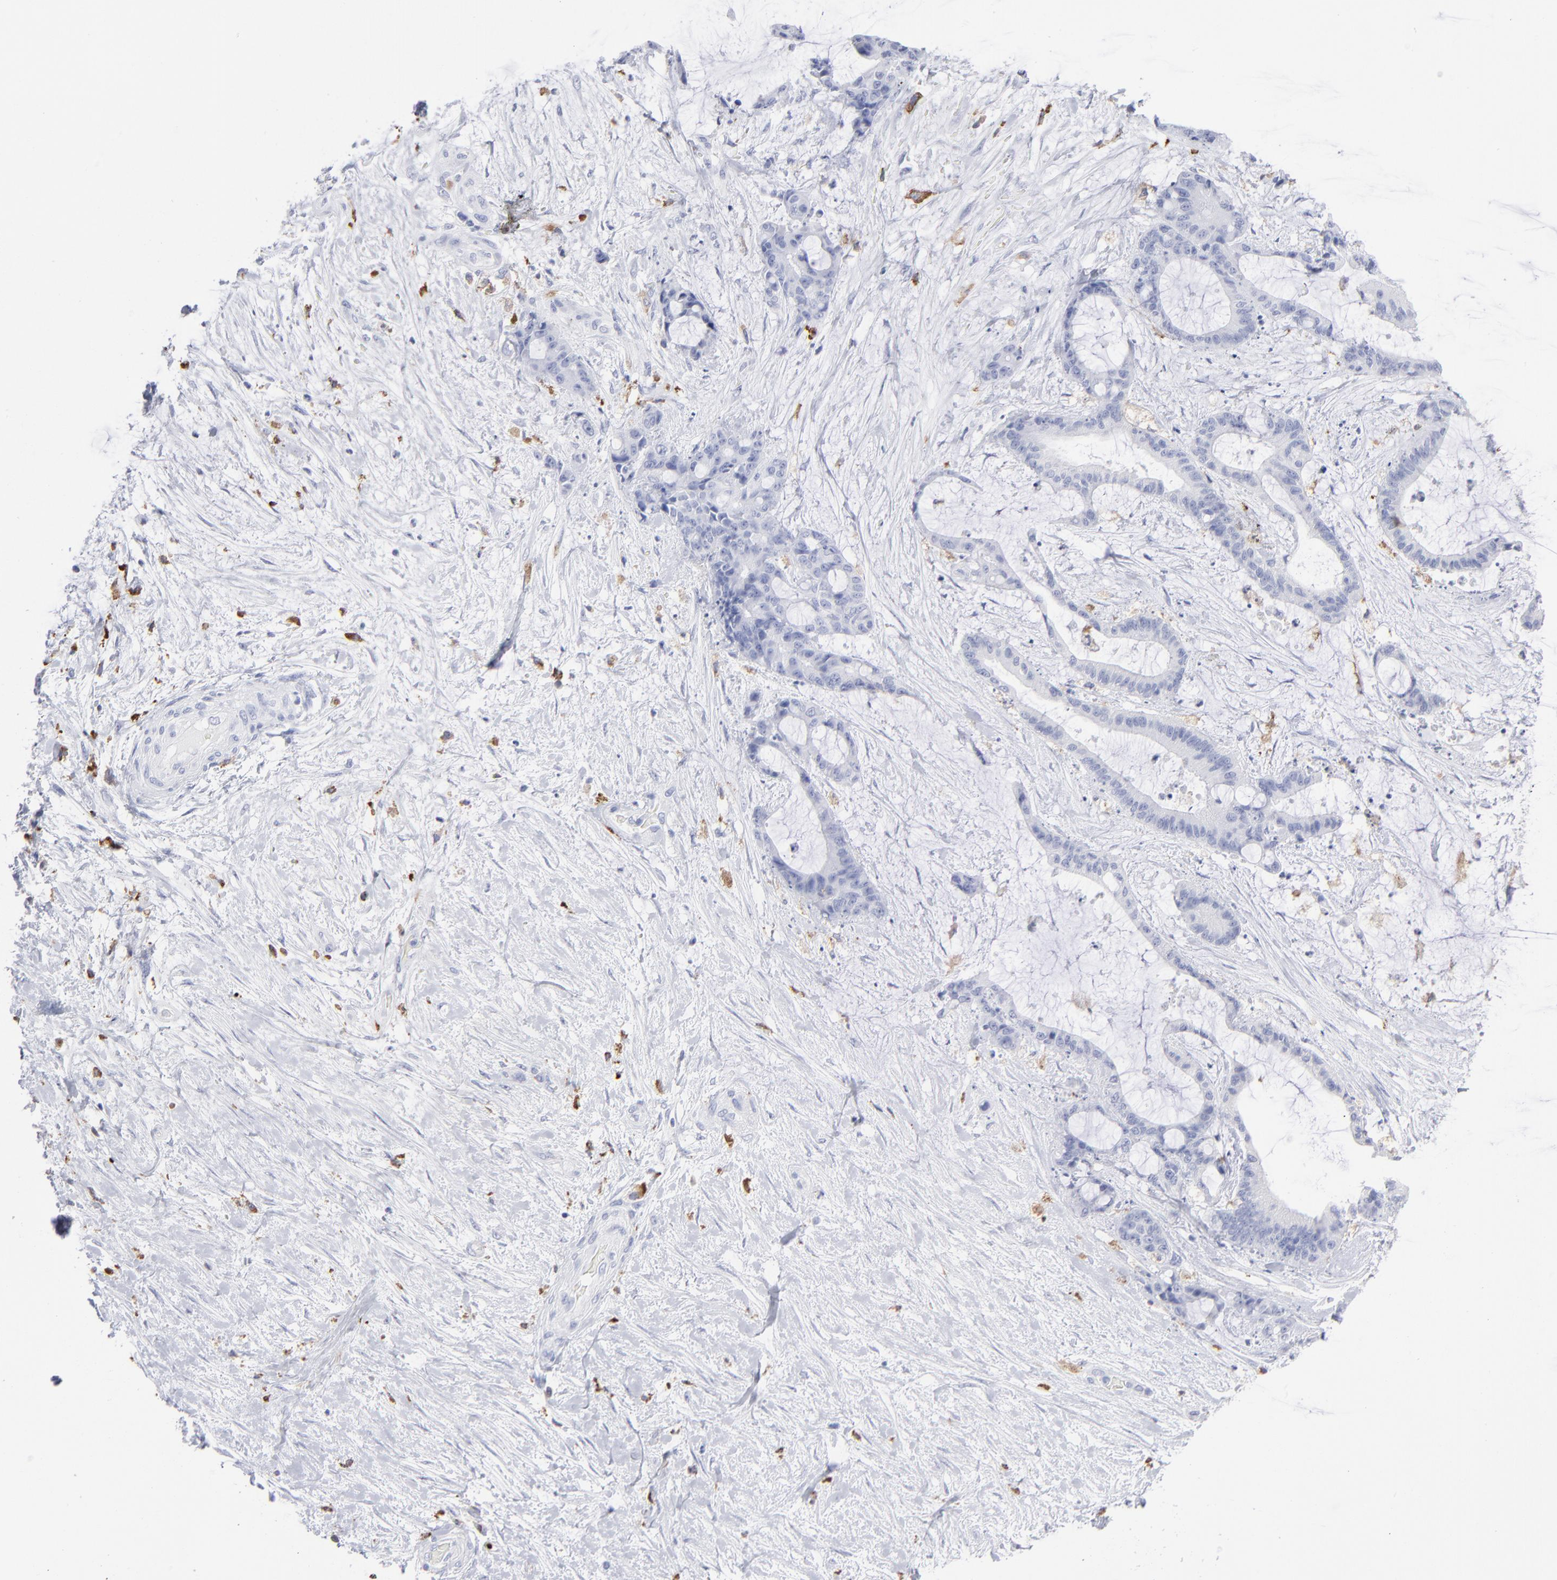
{"staining": {"intensity": "negative", "quantity": "none", "location": "none"}, "tissue": "liver cancer", "cell_type": "Tumor cells", "image_type": "cancer", "snomed": [{"axis": "morphology", "description": "Cholangiocarcinoma"}, {"axis": "topography", "description": "Liver"}], "caption": "Liver cancer (cholangiocarcinoma) stained for a protein using immunohistochemistry (IHC) exhibits no staining tumor cells.", "gene": "CD180", "patient": {"sex": "female", "age": 73}}